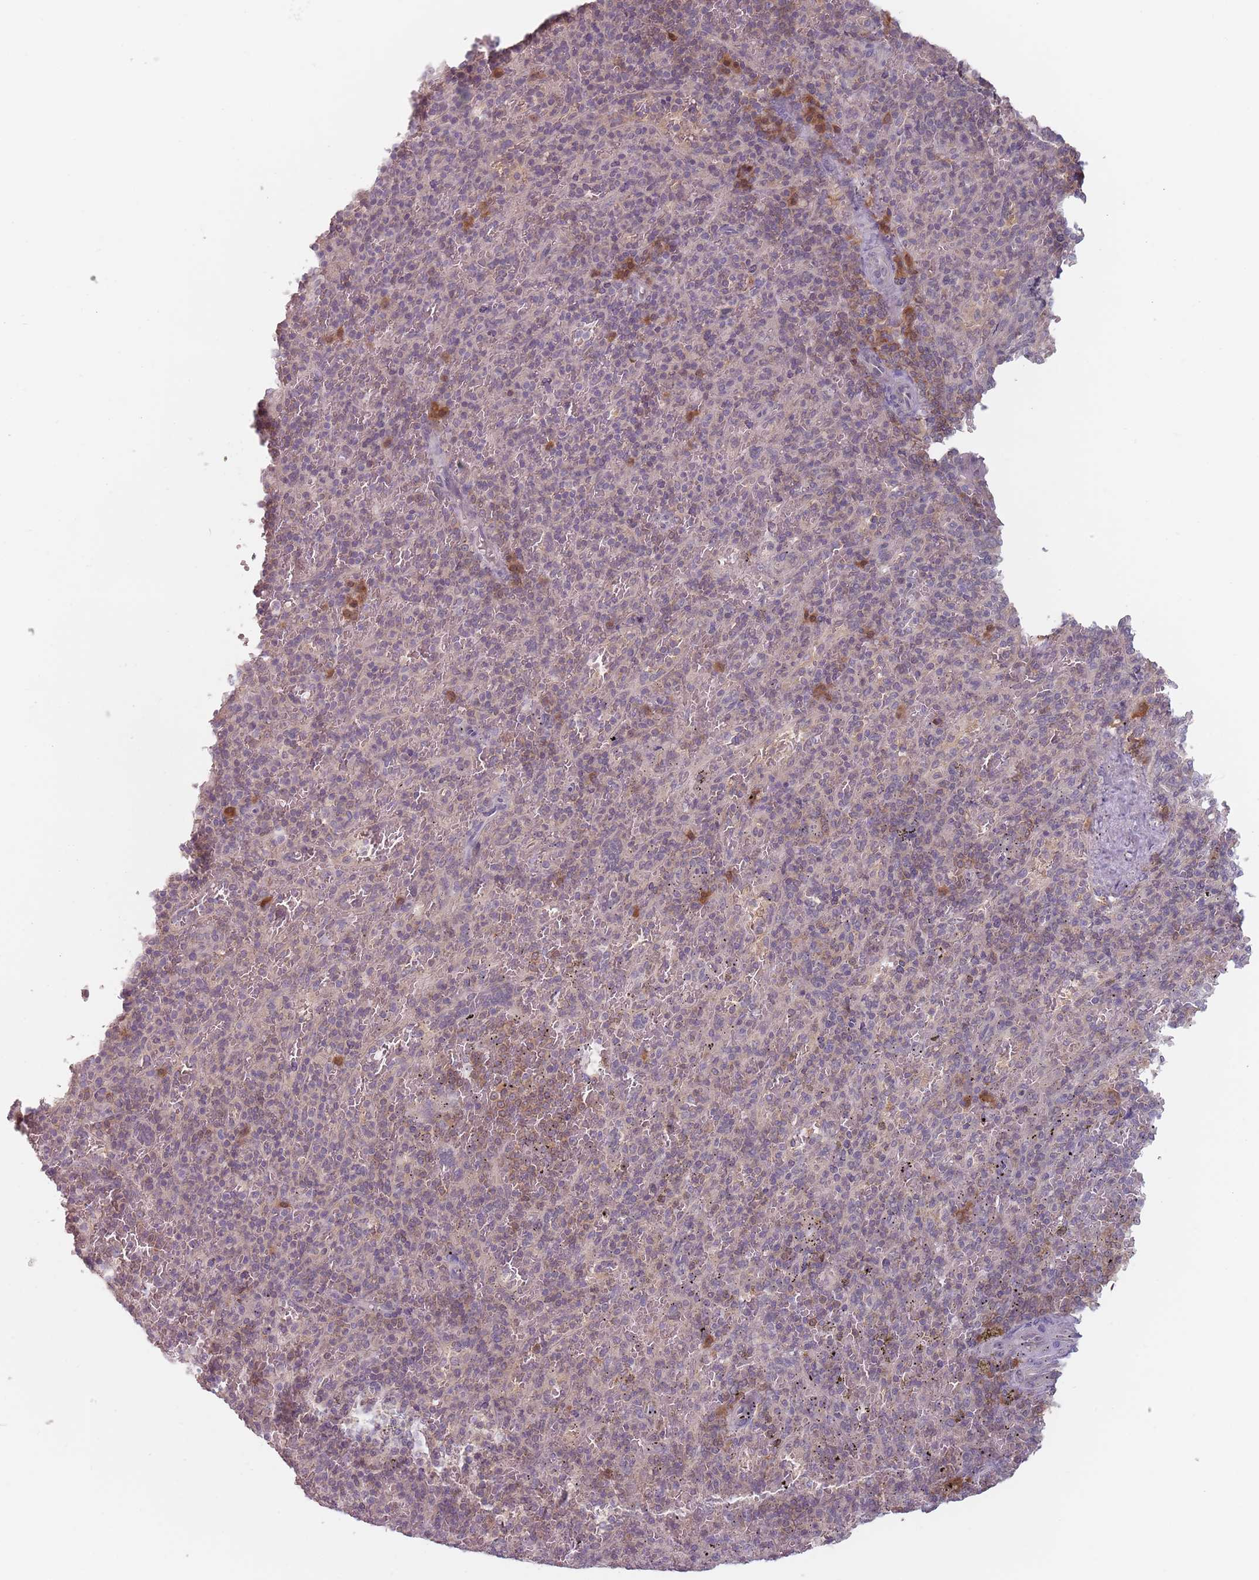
{"staining": {"intensity": "negative", "quantity": "none", "location": "none"}, "tissue": "spleen", "cell_type": "Cells in red pulp", "image_type": "normal", "snomed": [{"axis": "morphology", "description": "Normal tissue, NOS"}, {"axis": "topography", "description": "Spleen"}], "caption": "The image exhibits no staining of cells in red pulp in normal spleen. Brightfield microscopy of immunohistochemistry (IHC) stained with DAB (brown) and hematoxylin (blue), captured at high magnification.", "gene": "NAXE", "patient": {"sex": "male", "age": 82}}